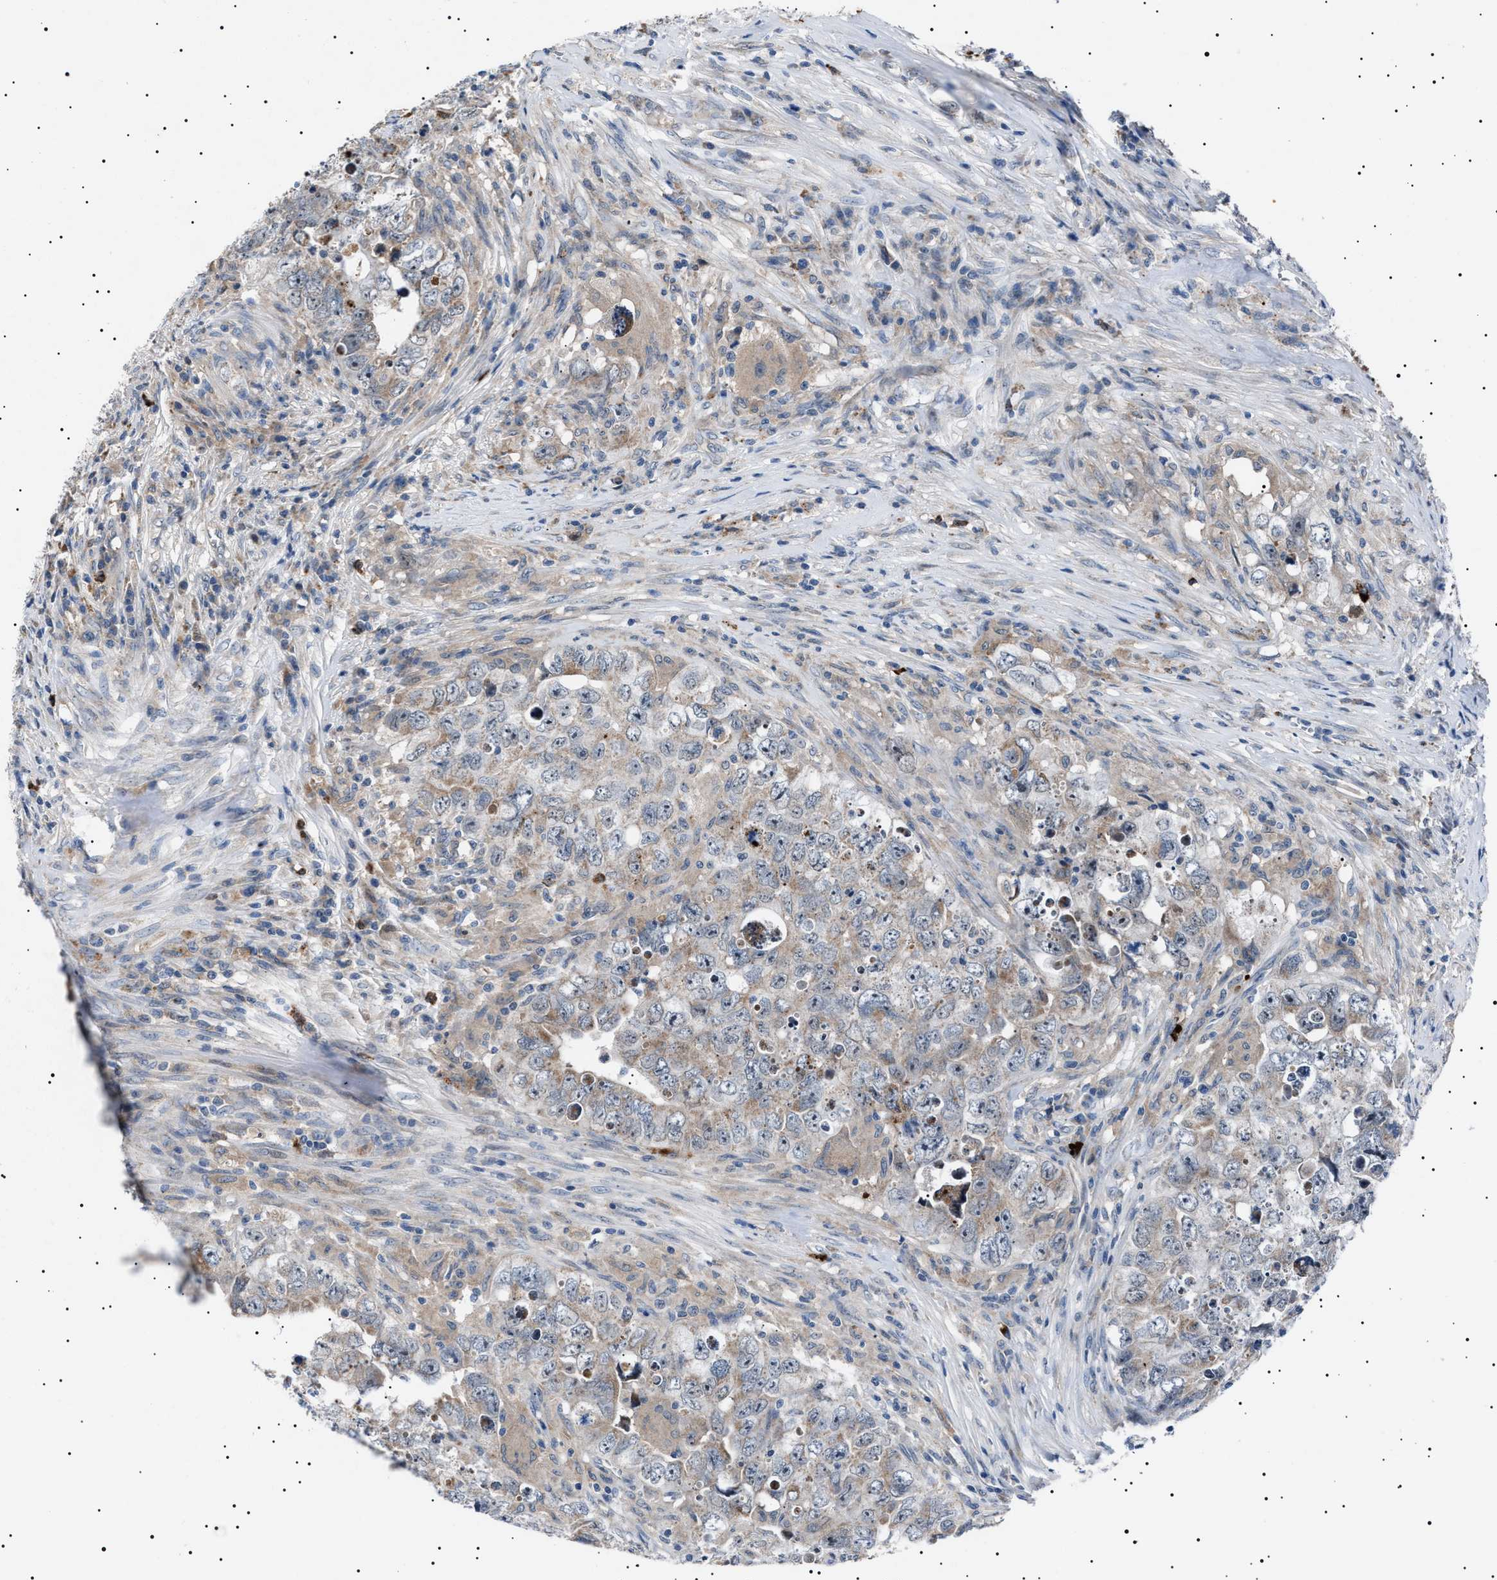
{"staining": {"intensity": "weak", "quantity": "25%-75%", "location": "cytoplasmic/membranous"}, "tissue": "testis cancer", "cell_type": "Tumor cells", "image_type": "cancer", "snomed": [{"axis": "morphology", "description": "Seminoma, NOS"}, {"axis": "morphology", "description": "Carcinoma, Embryonal, NOS"}, {"axis": "topography", "description": "Testis"}], "caption": "Seminoma (testis) stained for a protein shows weak cytoplasmic/membranous positivity in tumor cells. (DAB (3,3'-diaminobenzidine) IHC with brightfield microscopy, high magnification).", "gene": "PTRH1", "patient": {"sex": "male", "age": 43}}